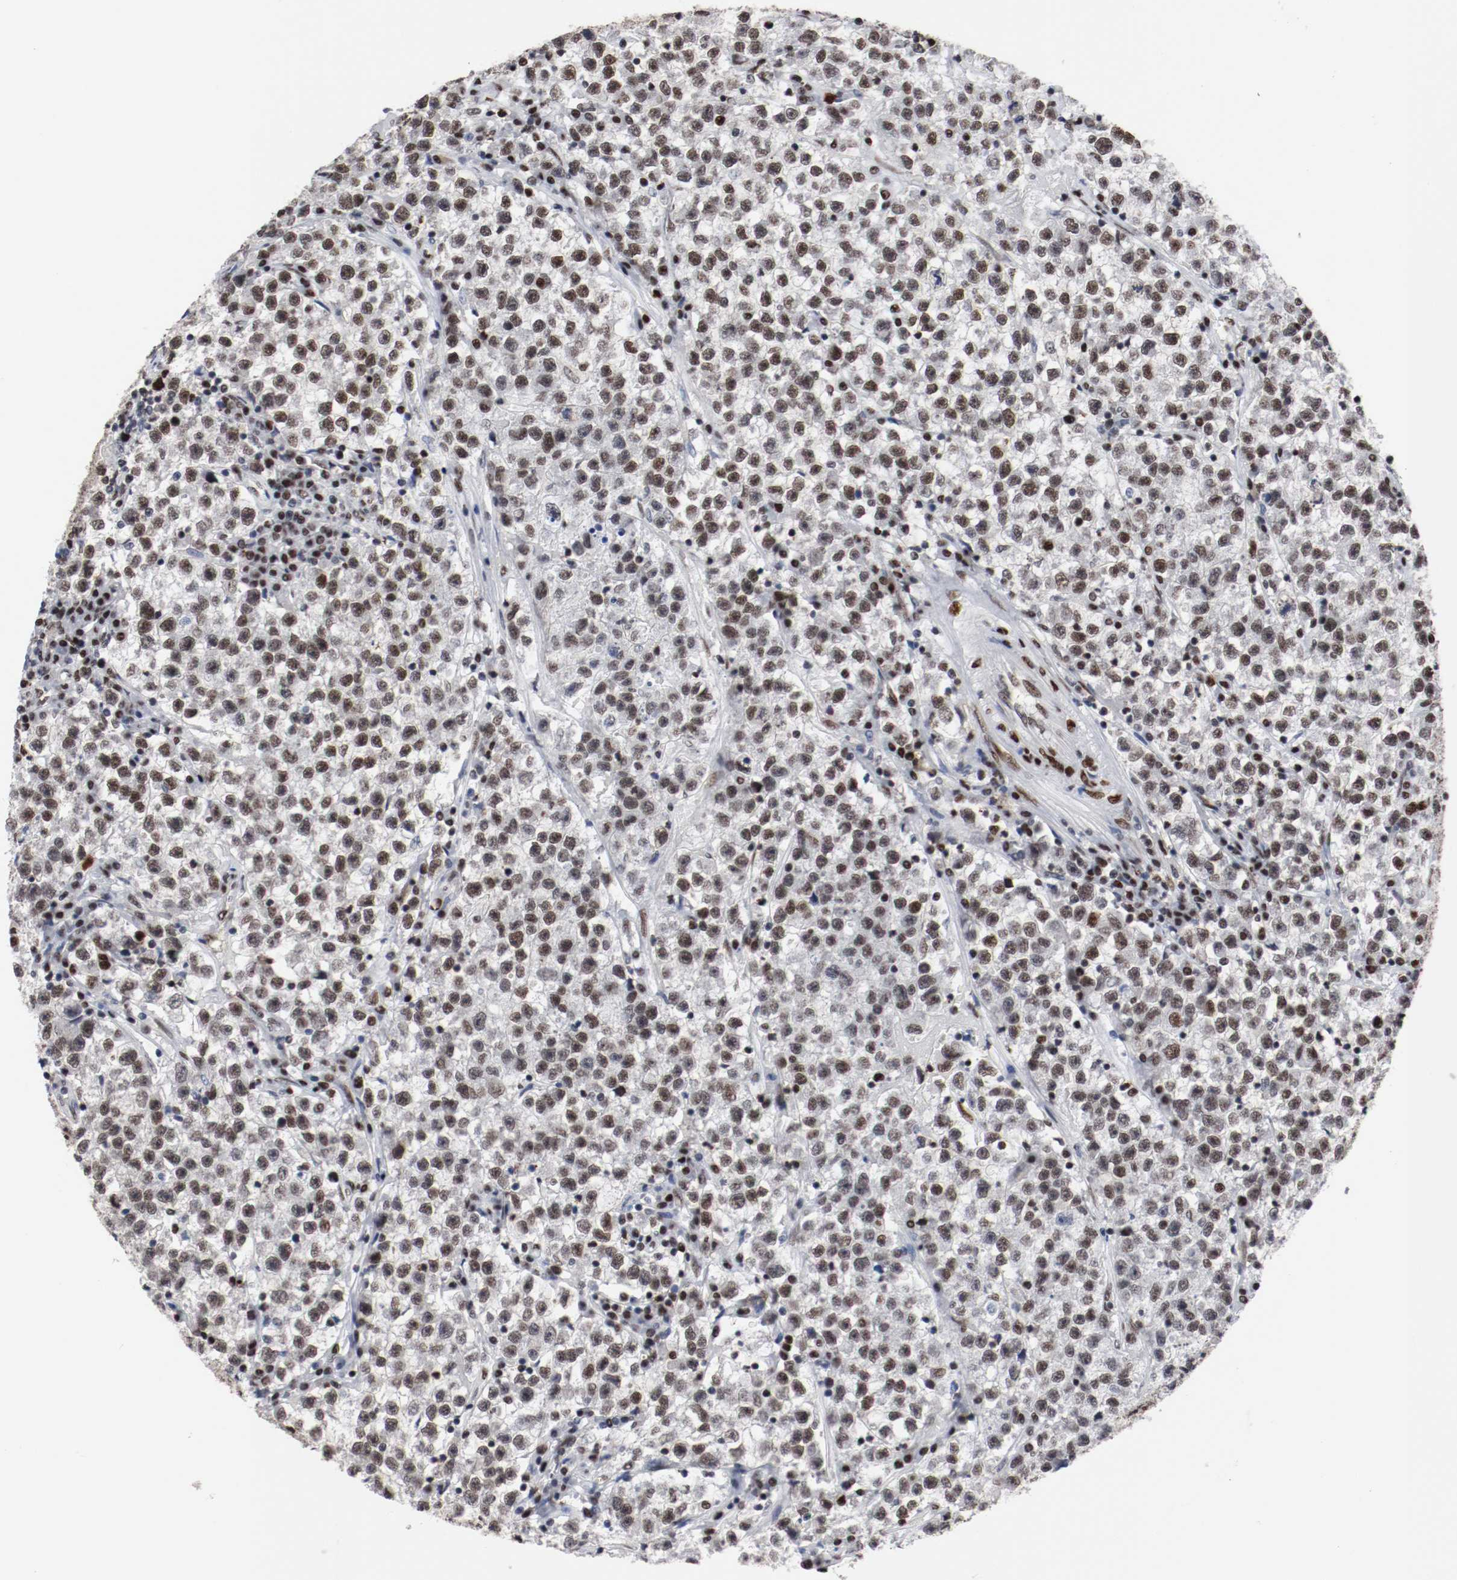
{"staining": {"intensity": "moderate", "quantity": "25%-75%", "location": "nuclear"}, "tissue": "testis cancer", "cell_type": "Tumor cells", "image_type": "cancer", "snomed": [{"axis": "morphology", "description": "Seminoma, NOS"}, {"axis": "topography", "description": "Testis"}], "caption": "An image of human testis seminoma stained for a protein shows moderate nuclear brown staining in tumor cells.", "gene": "MEF2D", "patient": {"sex": "male", "age": 22}}